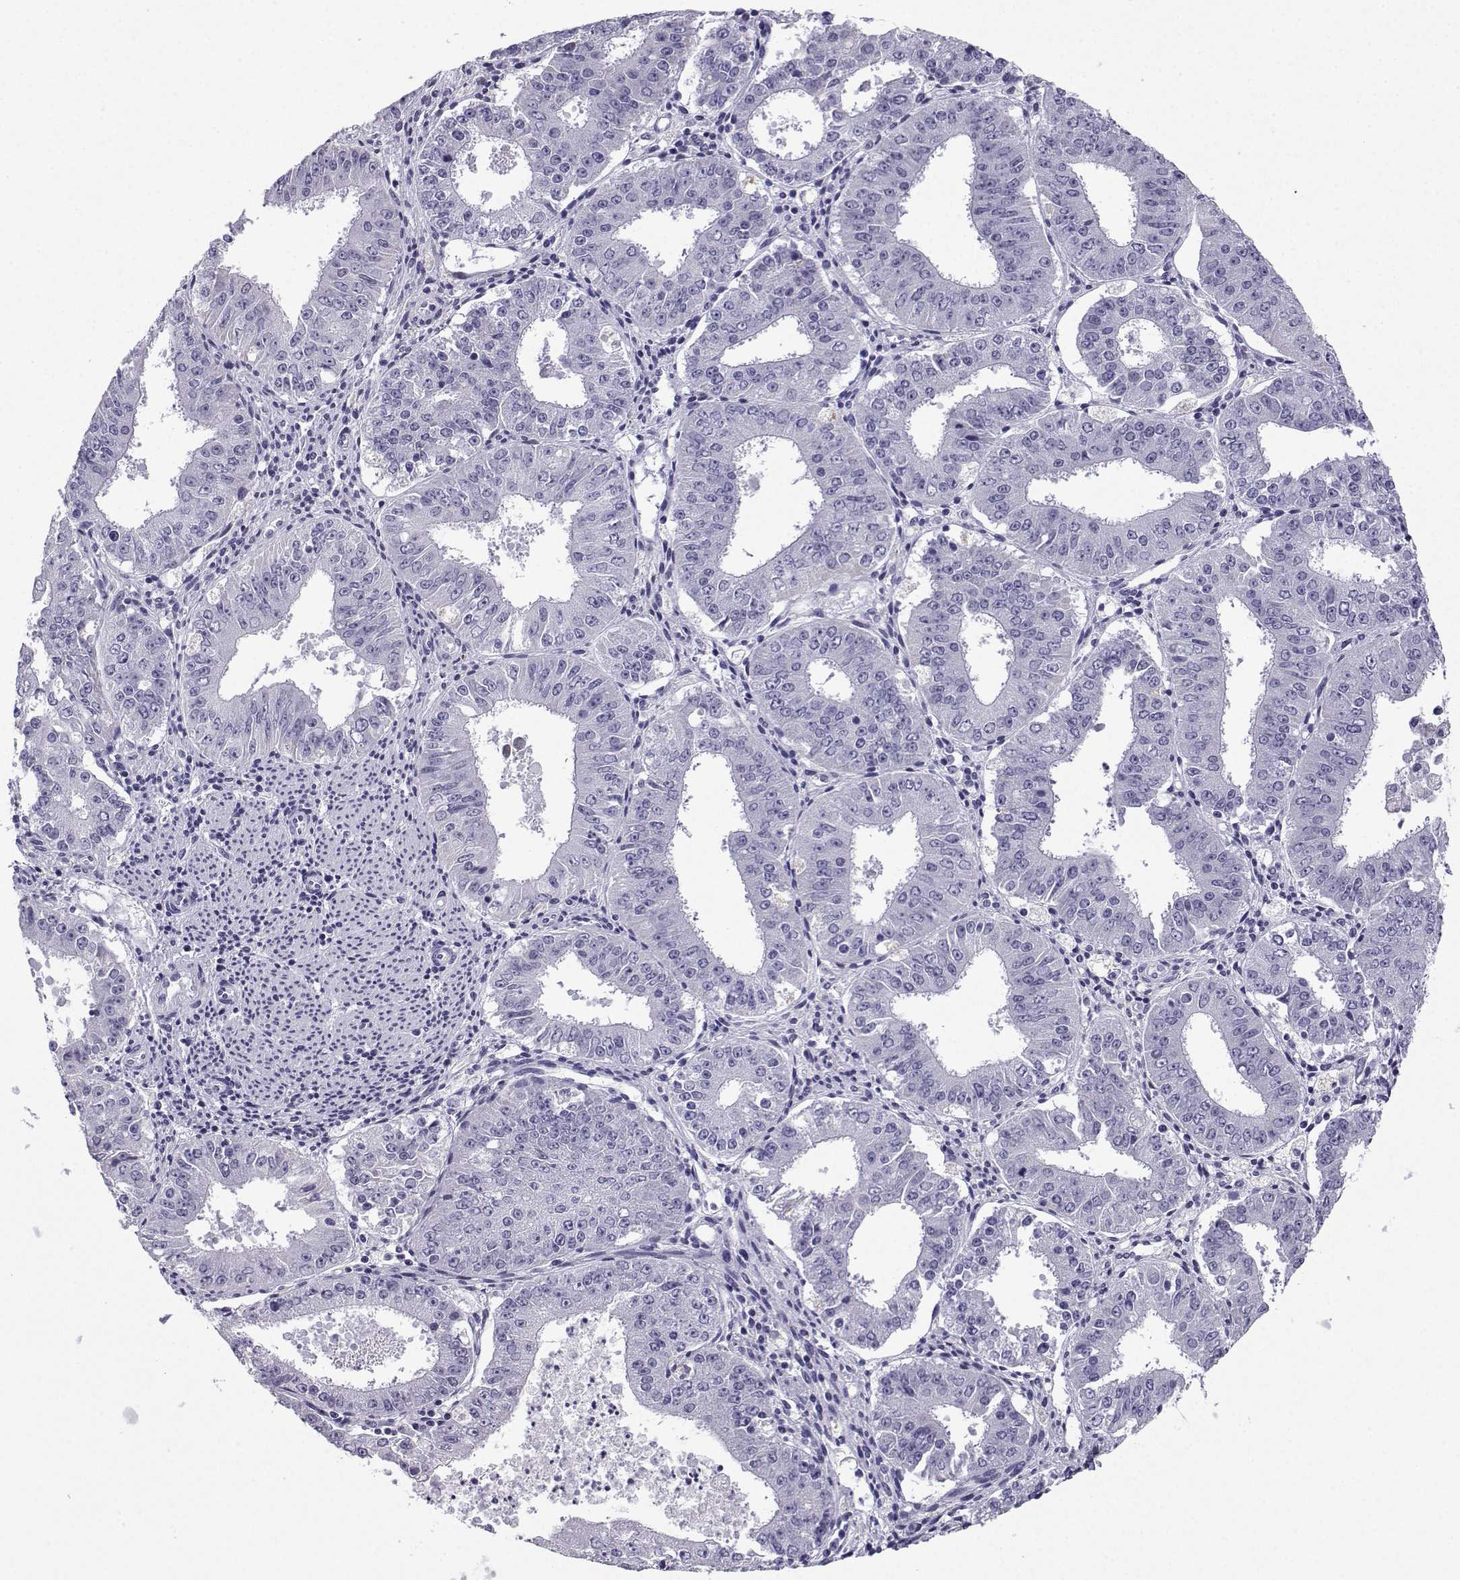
{"staining": {"intensity": "negative", "quantity": "none", "location": "none"}, "tissue": "ovarian cancer", "cell_type": "Tumor cells", "image_type": "cancer", "snomed": [{"axis": "morphology", "description": "Carcinoma, endometroid"}, {"axis": "topography", "description": "Ovary"}], "caption": "Ovarian cancer (endometroid carcinoma) was stained to show a protein in brown. There is no significant expression in tumor cells.", "gene": "MRGBP", "patient": {"sex": "female", "age": 42}}